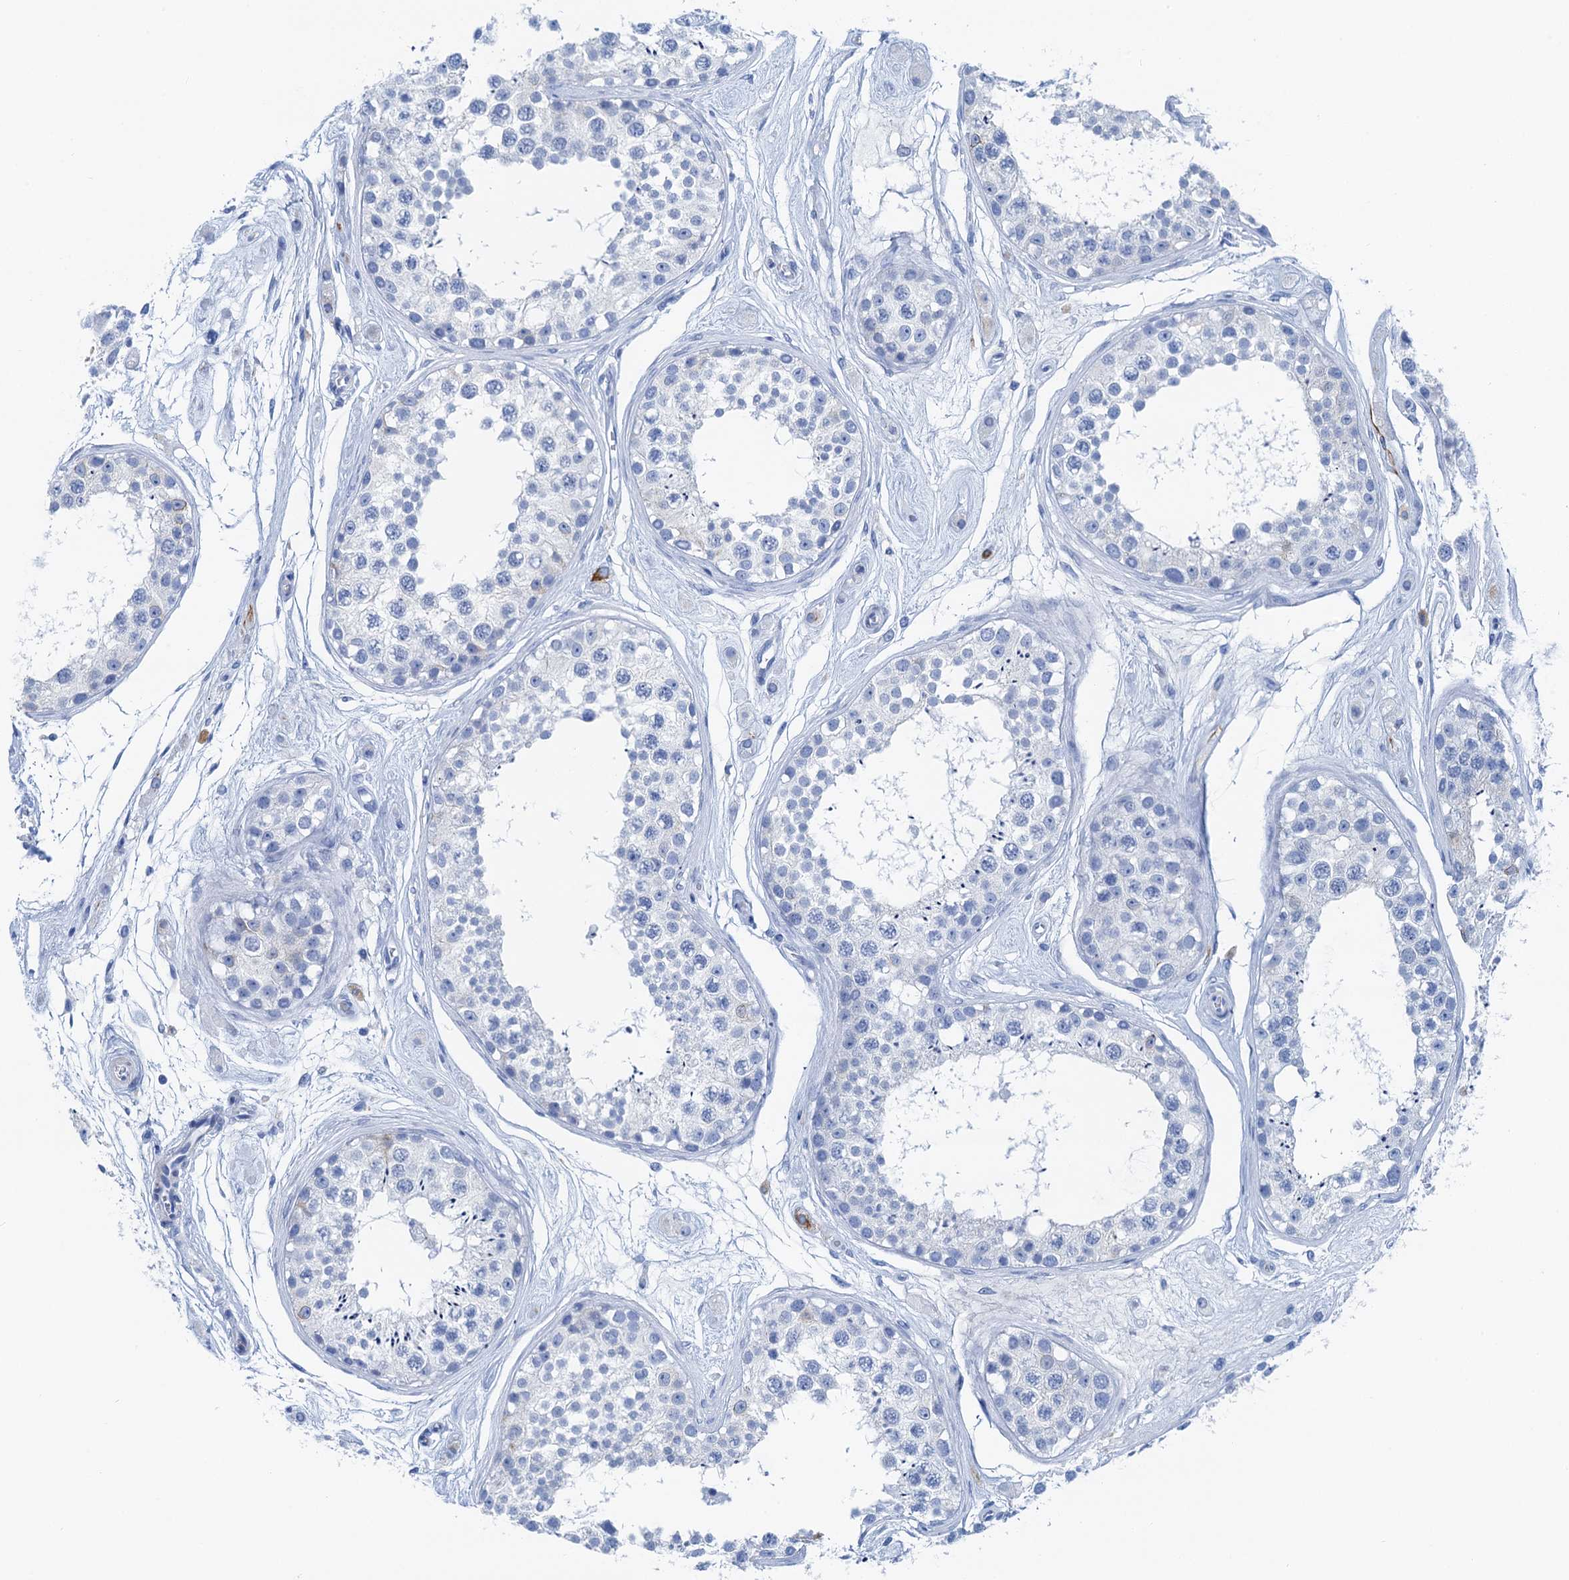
{"staining": {"intensity": "negative", "quantity": "none", "location": "none"}, "tissue": "testis", "cell_type": "Cells in seminiferous ducts", "image_type": "normal", "snomed": [{"axis": "morphology", "description": "Normal tissue, NOS"}, {"axis": "topography", "description": "Testis"}], "caption": "Cells in seminiferous ducts show no significant positivity in benign testis. (DAB immunohistochemistry (IHC) with hematoxylin counter stain).", "gene": "NLRP10", "patient": {"sex": "male", "age": 25}}